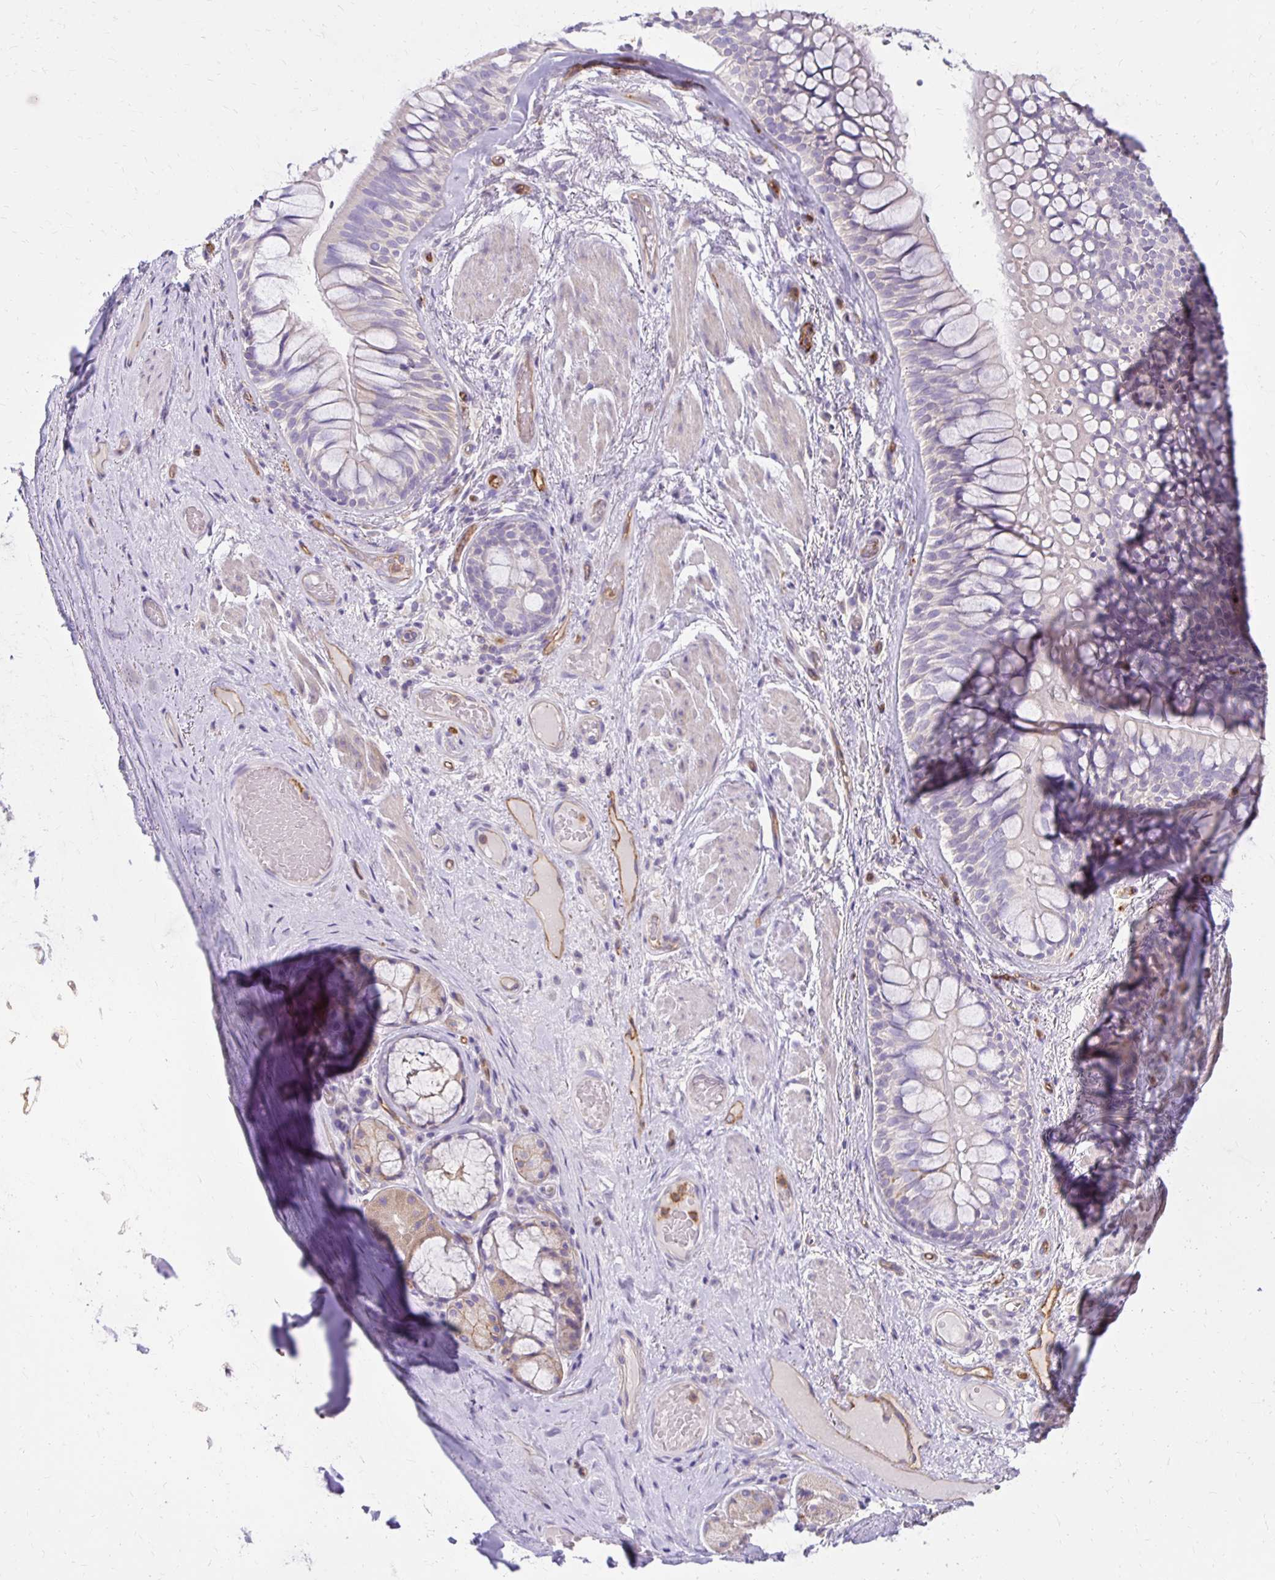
{"staining": {"intensity": "negative", "quantity": "none", "location": "none"}, "tissue": "adipose tissue", "cell_type": "Adipocytes", "image_type": "normal", "snomed": [{"axis": "morphology", "description": "Normal tissue, NOS"}, {"axis": "topography", "description": "Cartilage tissue"}, {"axis": "topography", "description": "Bronchus"}], "caption": "Protein analysis of normal adipose tissue exhibits no significant expression in adipocytes. The staining was performed using DAB to visualize the protein expression in brown, while the nuclei were stained in blue with hematoxylin (Magnification: 20x).", "gene": "TTYH1", "patient": {"sex": "male", "age": 64}}